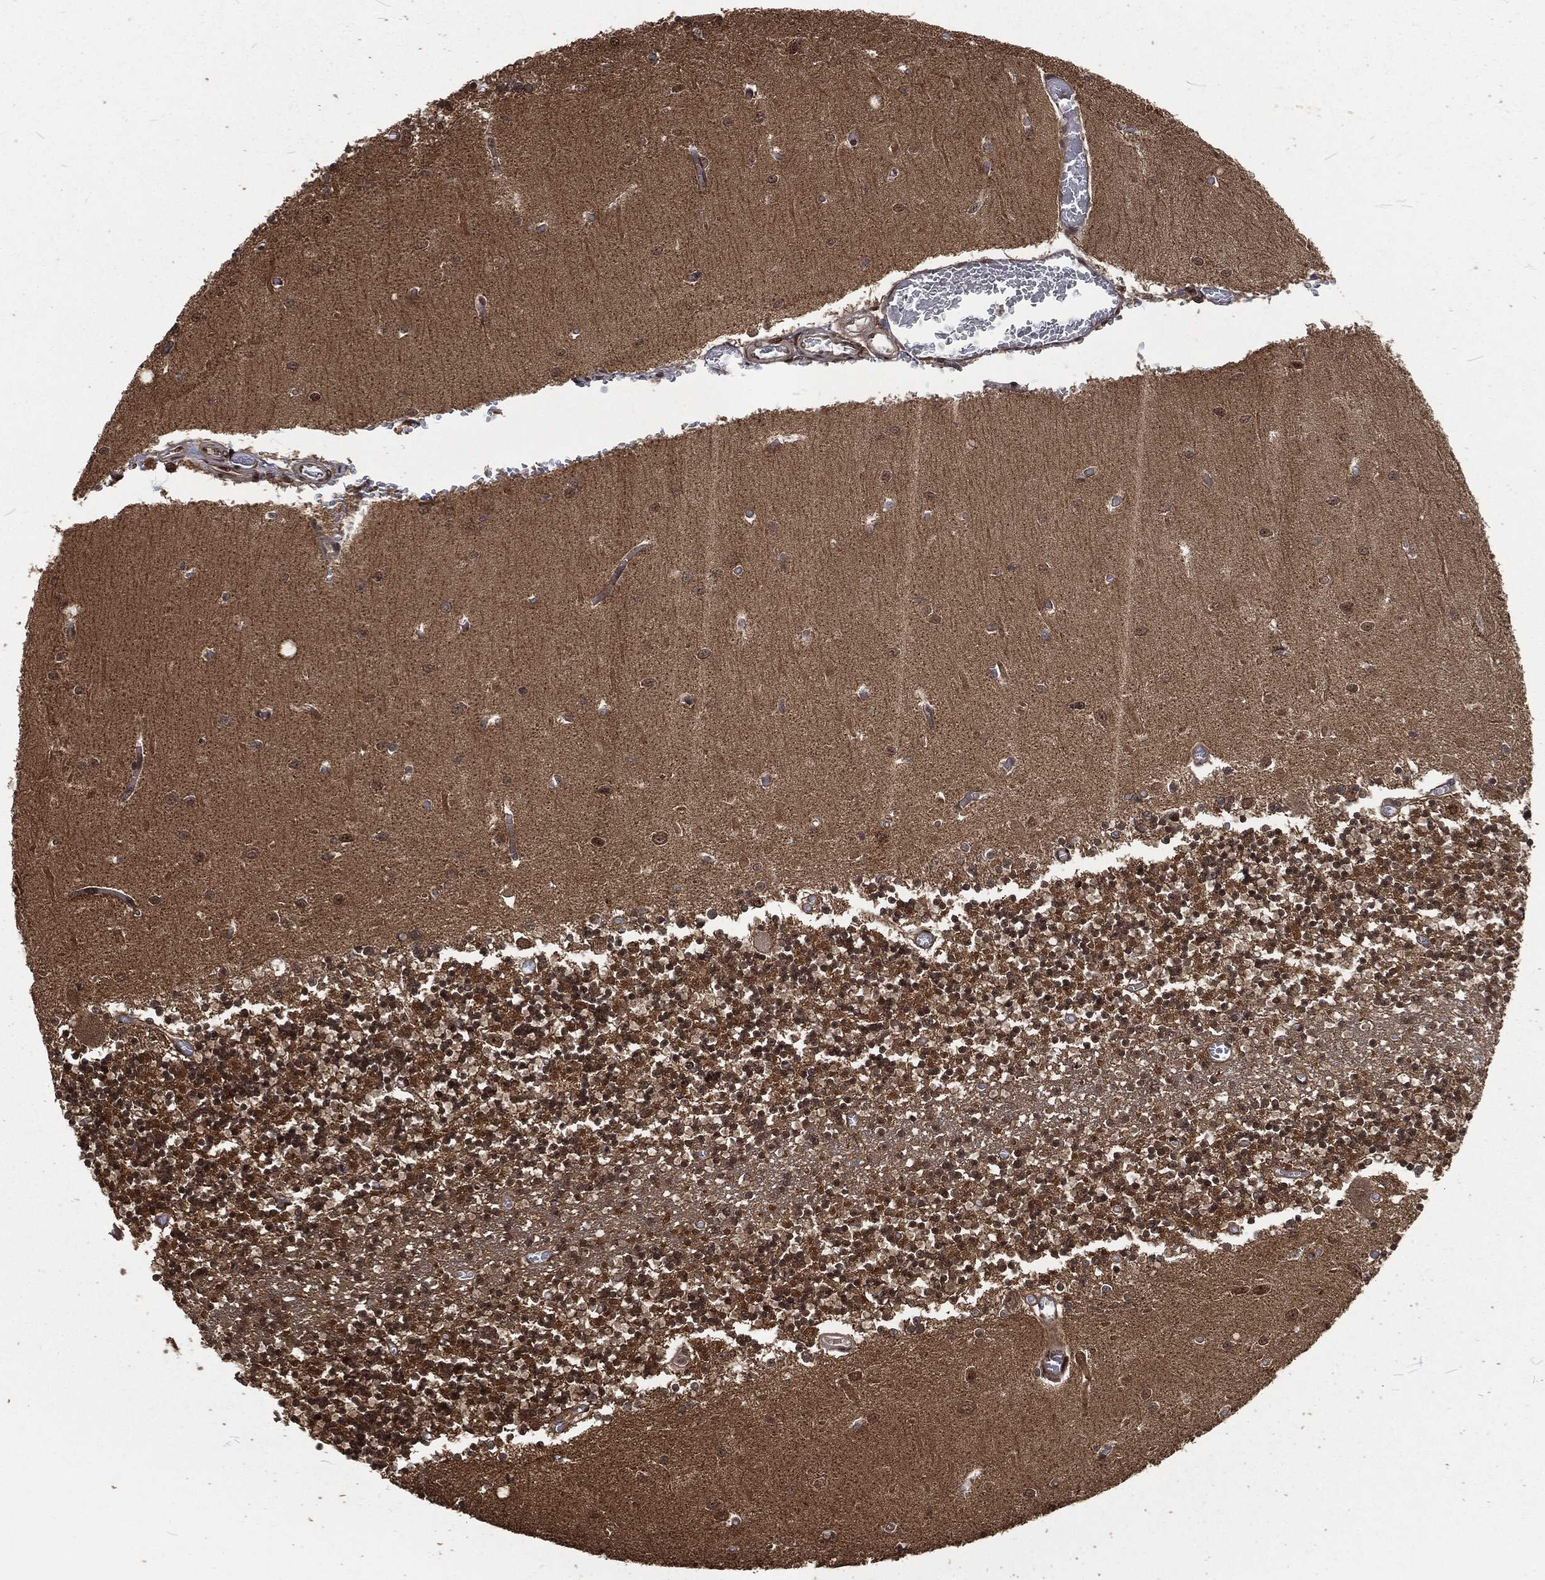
{"staining": {"intensity": "negative", "quantity": "none", "location": "none"}, "tissue": "cerebellum", "cell_type": "Cells in granular layer", "image_type": "normal", "snomed": [{"axis": "morphology", "description": "Normal tissue, NOS"}, {"axis": "topography", "description": "Cerebellum"}], "caption": "This is an immunohistochemistry (IHC) image of normal human cerebellum. There is no expression in cells in granular layer.", "gene": "NGRN", "patient": {"sex": "female", "age": 64}}